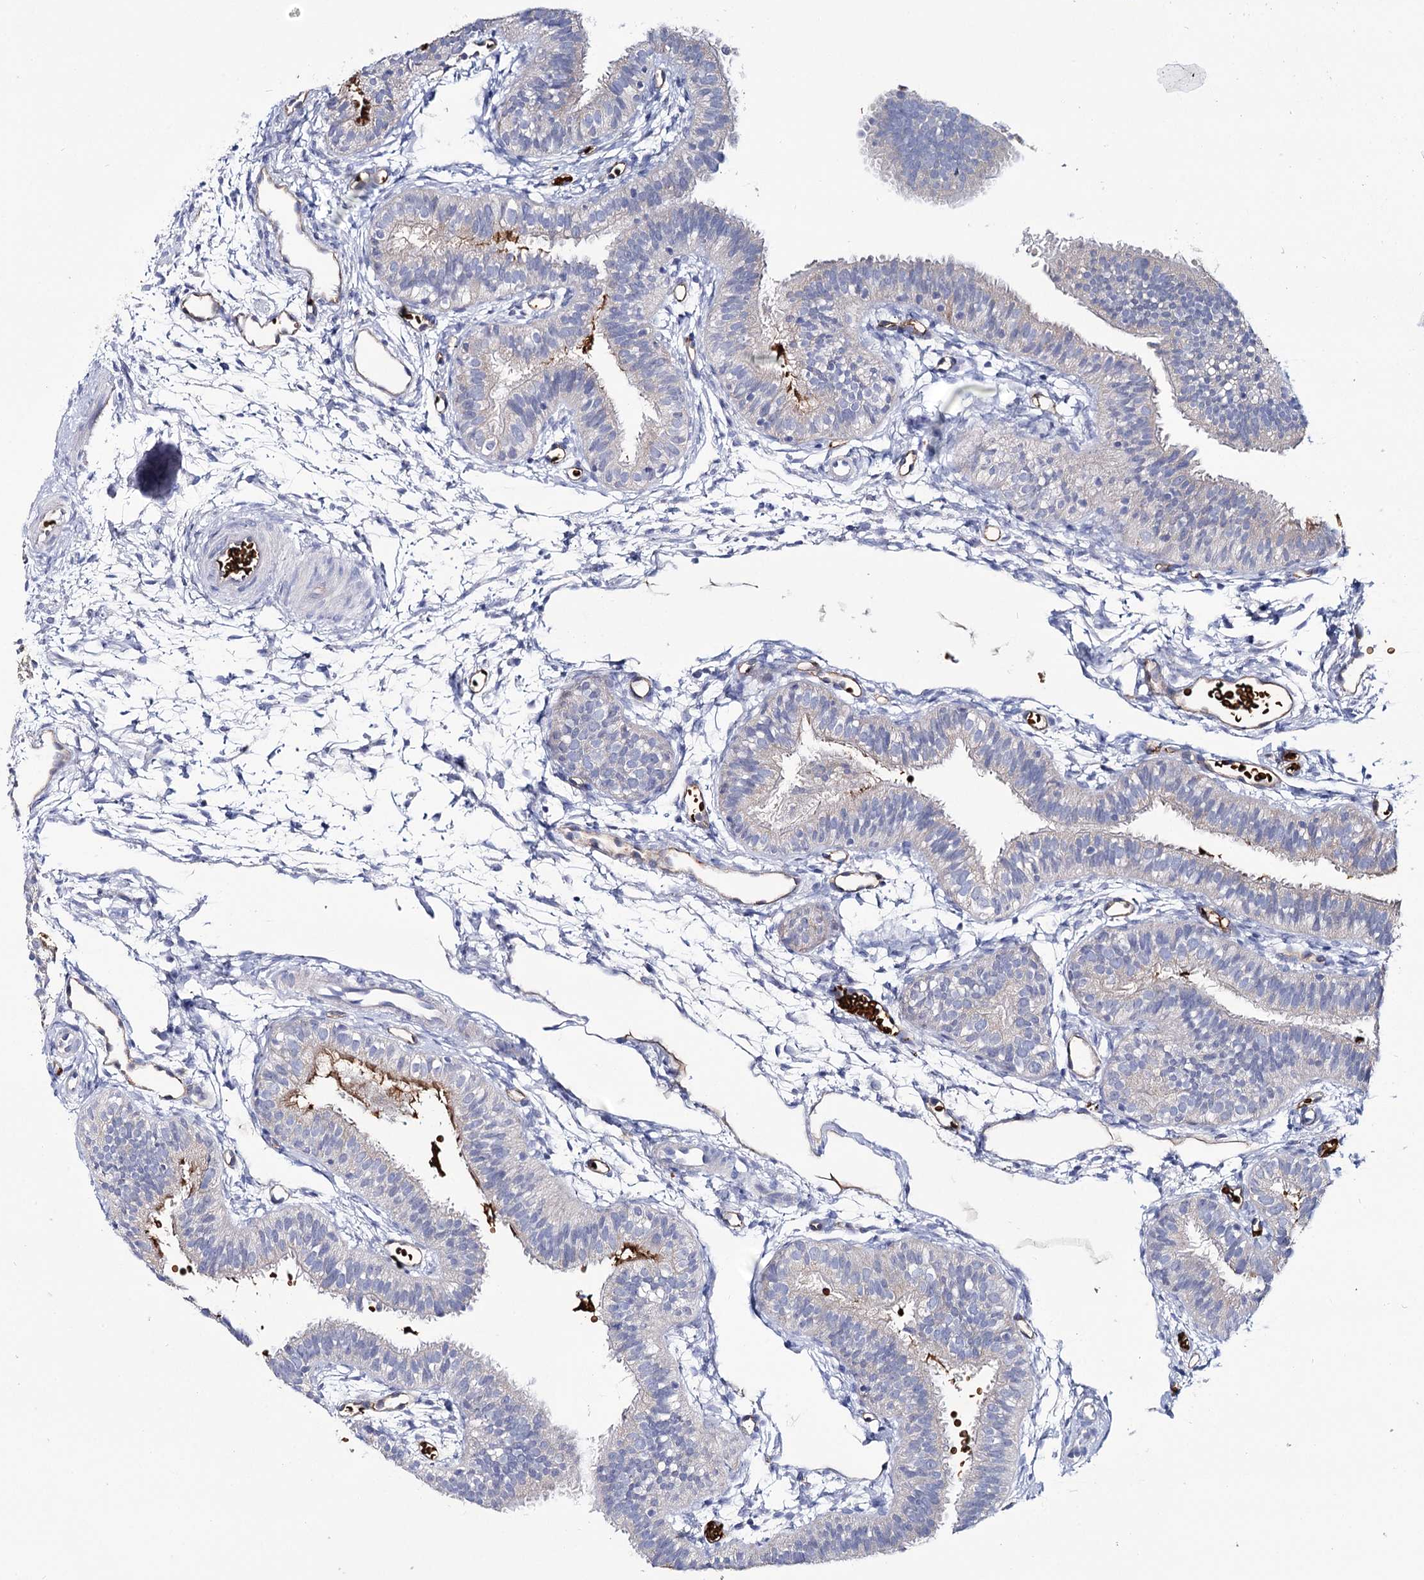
{"staining": {"intensity": "moderate", "quantity": "<25%", "location": "cytoplasmic/membranous"}, "tissue": "fallopian tube", "cell_type": "Glandular cells", "image_type": "normal", "snomed": [{"axis": "morphology", "description": "Normal tissue, NOS"}, {"axis": "topography", "description": "Fallopian tube"}], "caption": "A high-resolution image shows IHC staining of benign fallopian tube, which displays moderate cytoplasmic/membranous staining in about <25% of glandular cells.", "gene": "GBF1", "patient": {"sex": "female", "age": 35}}